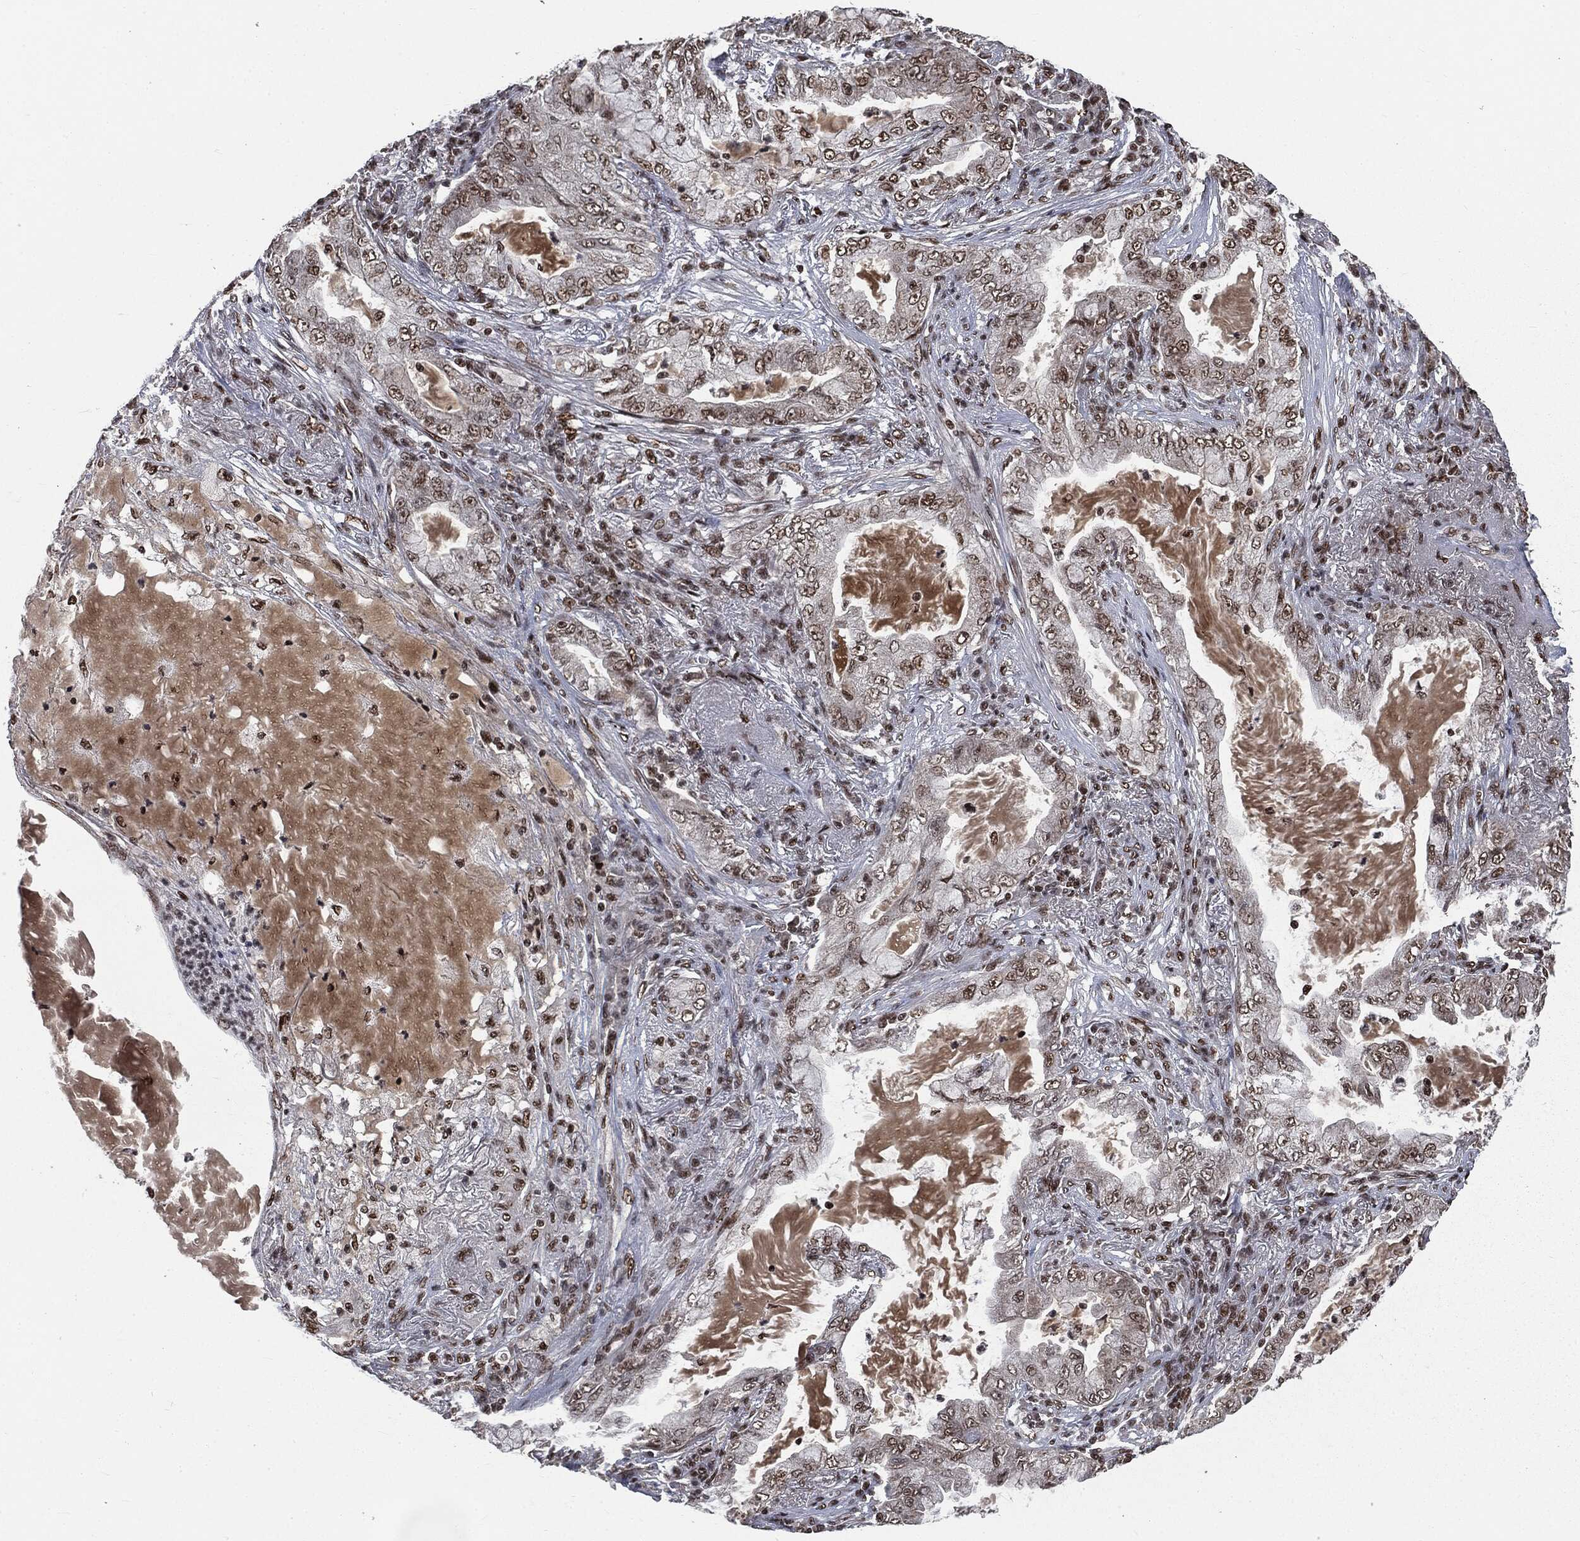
{"staining": {"intensity": "moderate", "quantity": ">75%", "location": "nuclear"}, "tissue": "lung cancer", "cell_type": "Tumor cells", "image_type": "cancer", "snomed": [{"axis": "morphology", "description": "Adenocarcinoma, NOS"}, {"axis": "topography", "description": "Lung"}], "caption": "Lung adenocarcinoma was stained to show a protein in brown. There is medium levels of moderate nuclear staining in approximately >75% of tumor cells.", "gene": "DPH2", "patient": {"sex": "female", "age": 73}}